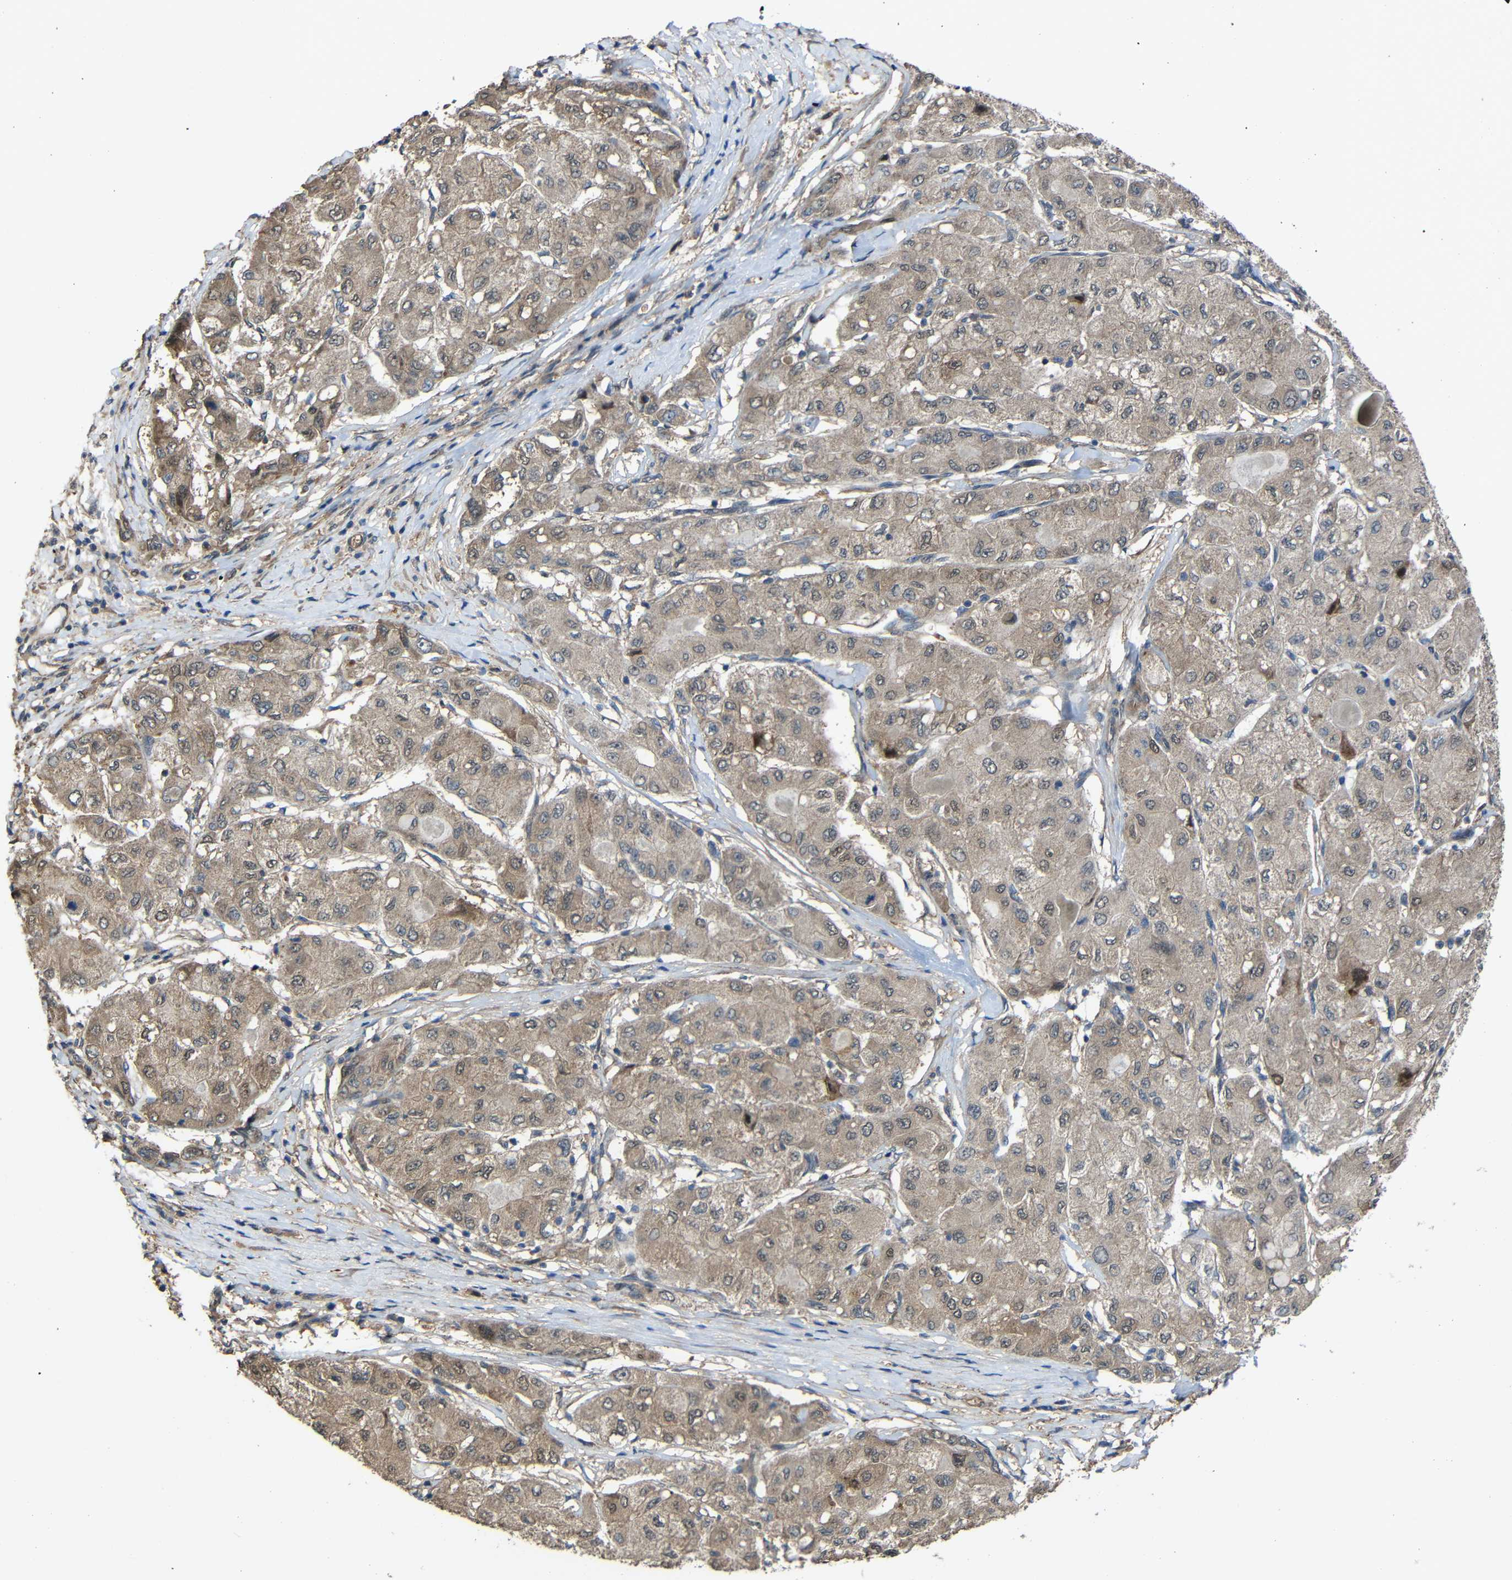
{"staining": {"intensity": "weak", "quantity": ">75%", "location": "cytoplasmic/membranous"}, "tissue": "liver cancer", "cell_type": "Tumor cells", "image_type": "cancer", "snomed": [{"axis": "morphology", "description": "Carcinoma, Hepatocellular, NOS"}, {"axis": "topography", "description": "Liver"}], "caption": "Immunohistochemical staining of human hepatocellular carcinoma (liver) exhibits low levels of weak cytoplasmic/membranous protein positivity in about >75% of tumor cells.", "gene": "CHST9", "patient": {"sex": "male", "age": 80}}